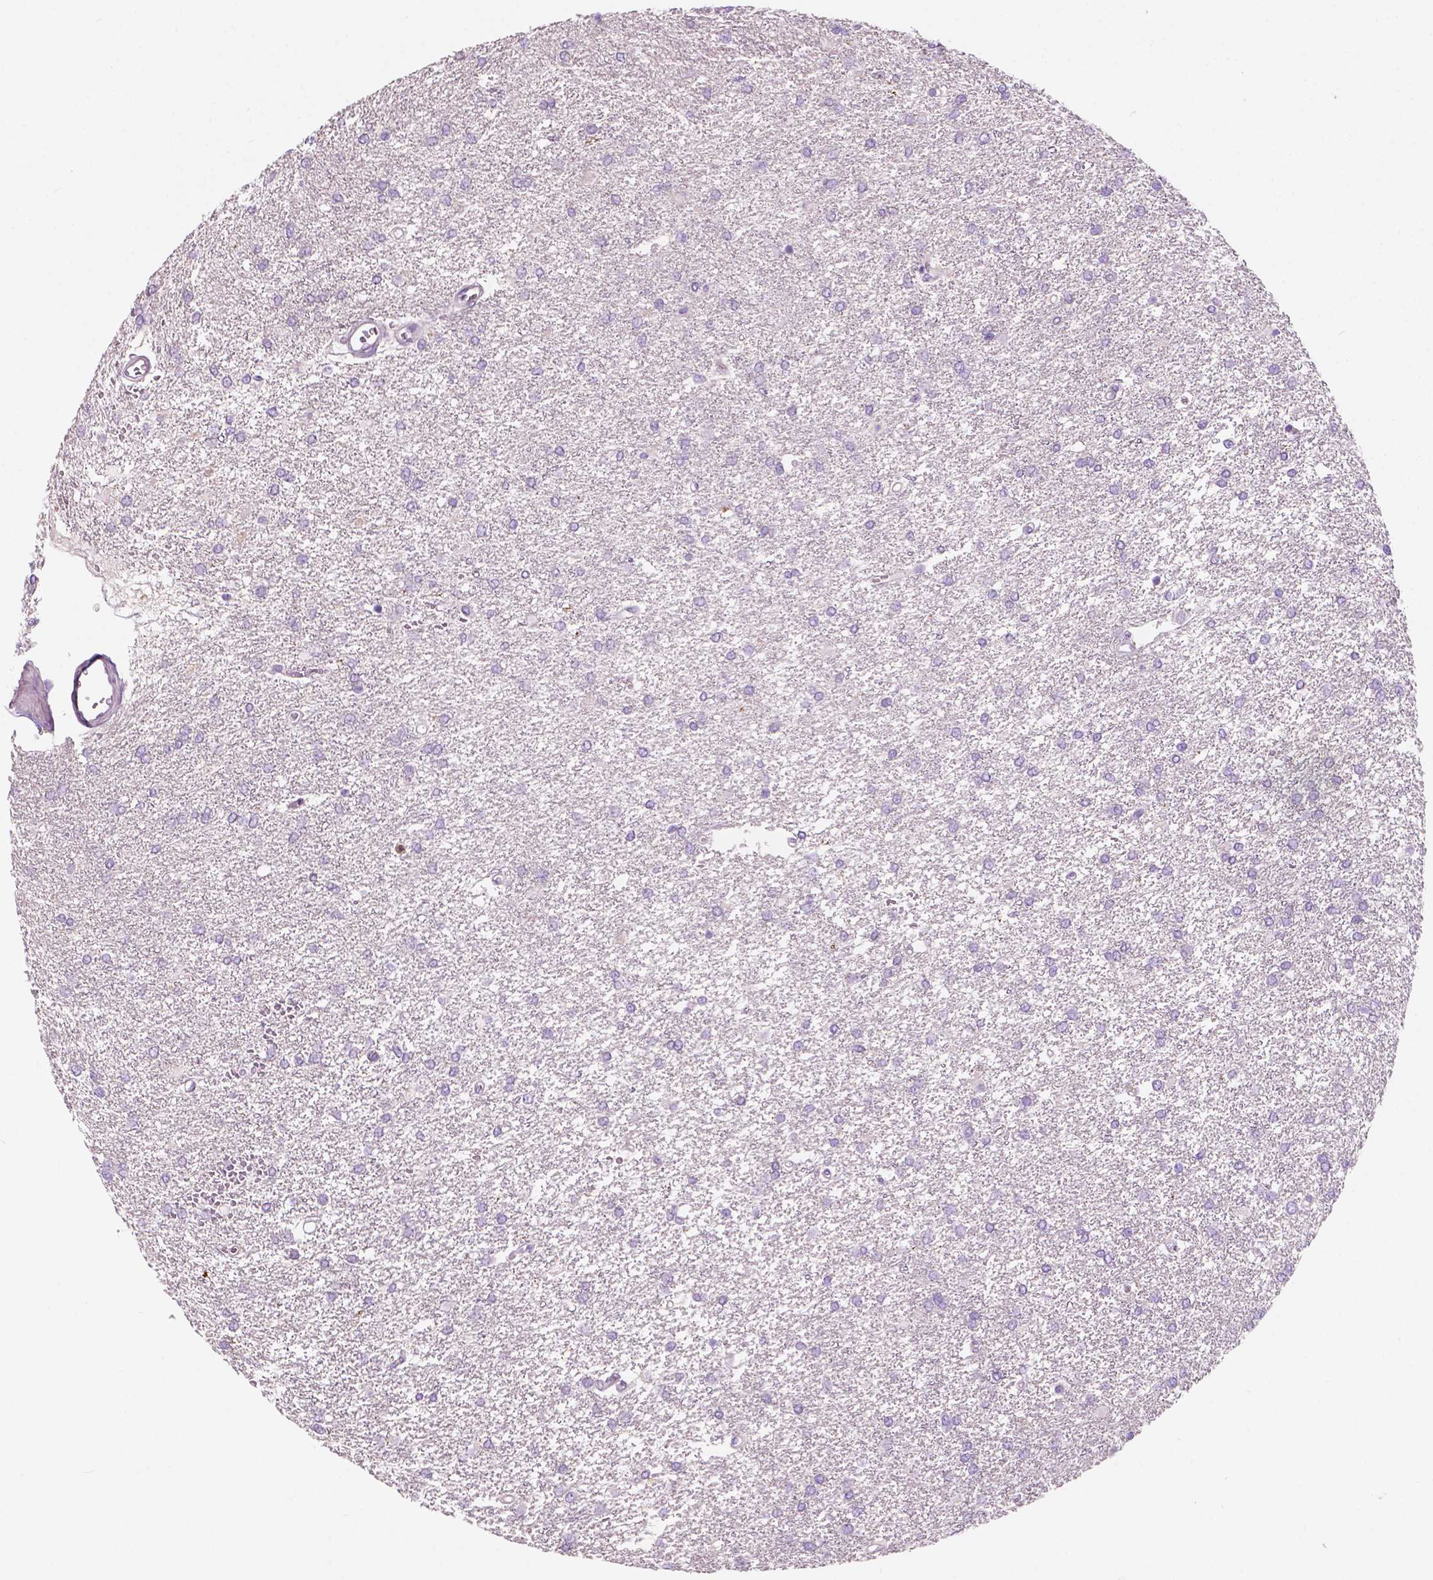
{"staining": {"intensity": "negative", "quantity": "none", "location": "none"}, "tissue": "glioma", "cell_type": "Tumor cells", "image_type": "cancer", "snomed": [{"axis": "morphology", "description": "Glioma, malignant, High grade"}, {"axis": "topography", "description": "Brain"}], "caption": "Tumor cells show no significant expression in glioma.", "gene": "SEMA4A", "patient": {"sex": "female", "age": 61}}